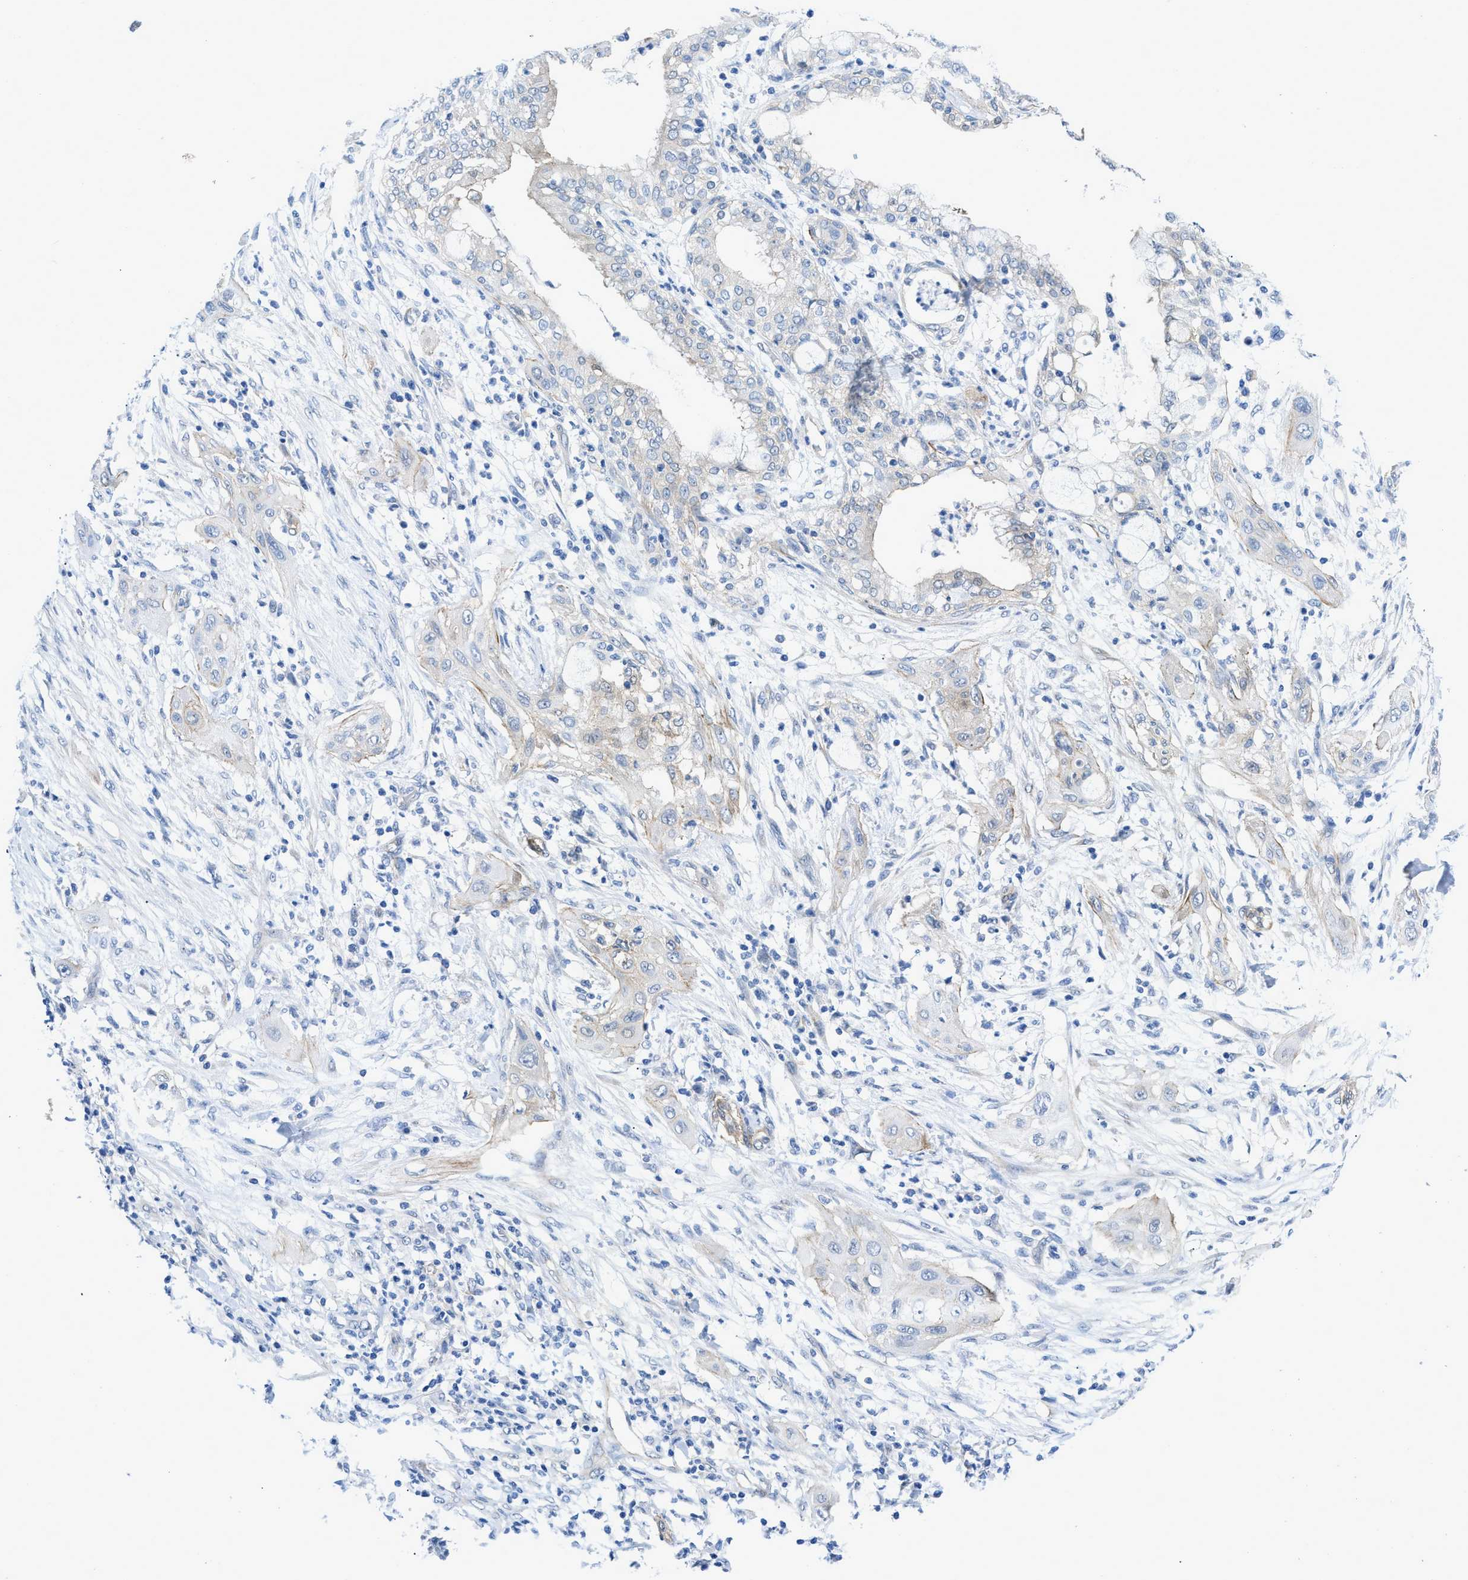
{"staining": {"intensity": "weak", "quantity": "<25%", "location": "cytoplasmic/membranous"}, "tissue": "lung cancer", "cell_type": "Tumor cells", "image_type": "cancer", "snomed": [{"axis": "morphology", "description": "Squamous cell carcinoma, NOS"}, {"axis": "topography", "description": "Lung"}], "caption": "The IHC photomicrograph has no significant staining in tumor cells of lung squamous cell carcinoma tissue.", "gene": "PDLIM5", "patient": {"sex": "female", "age": 47}}